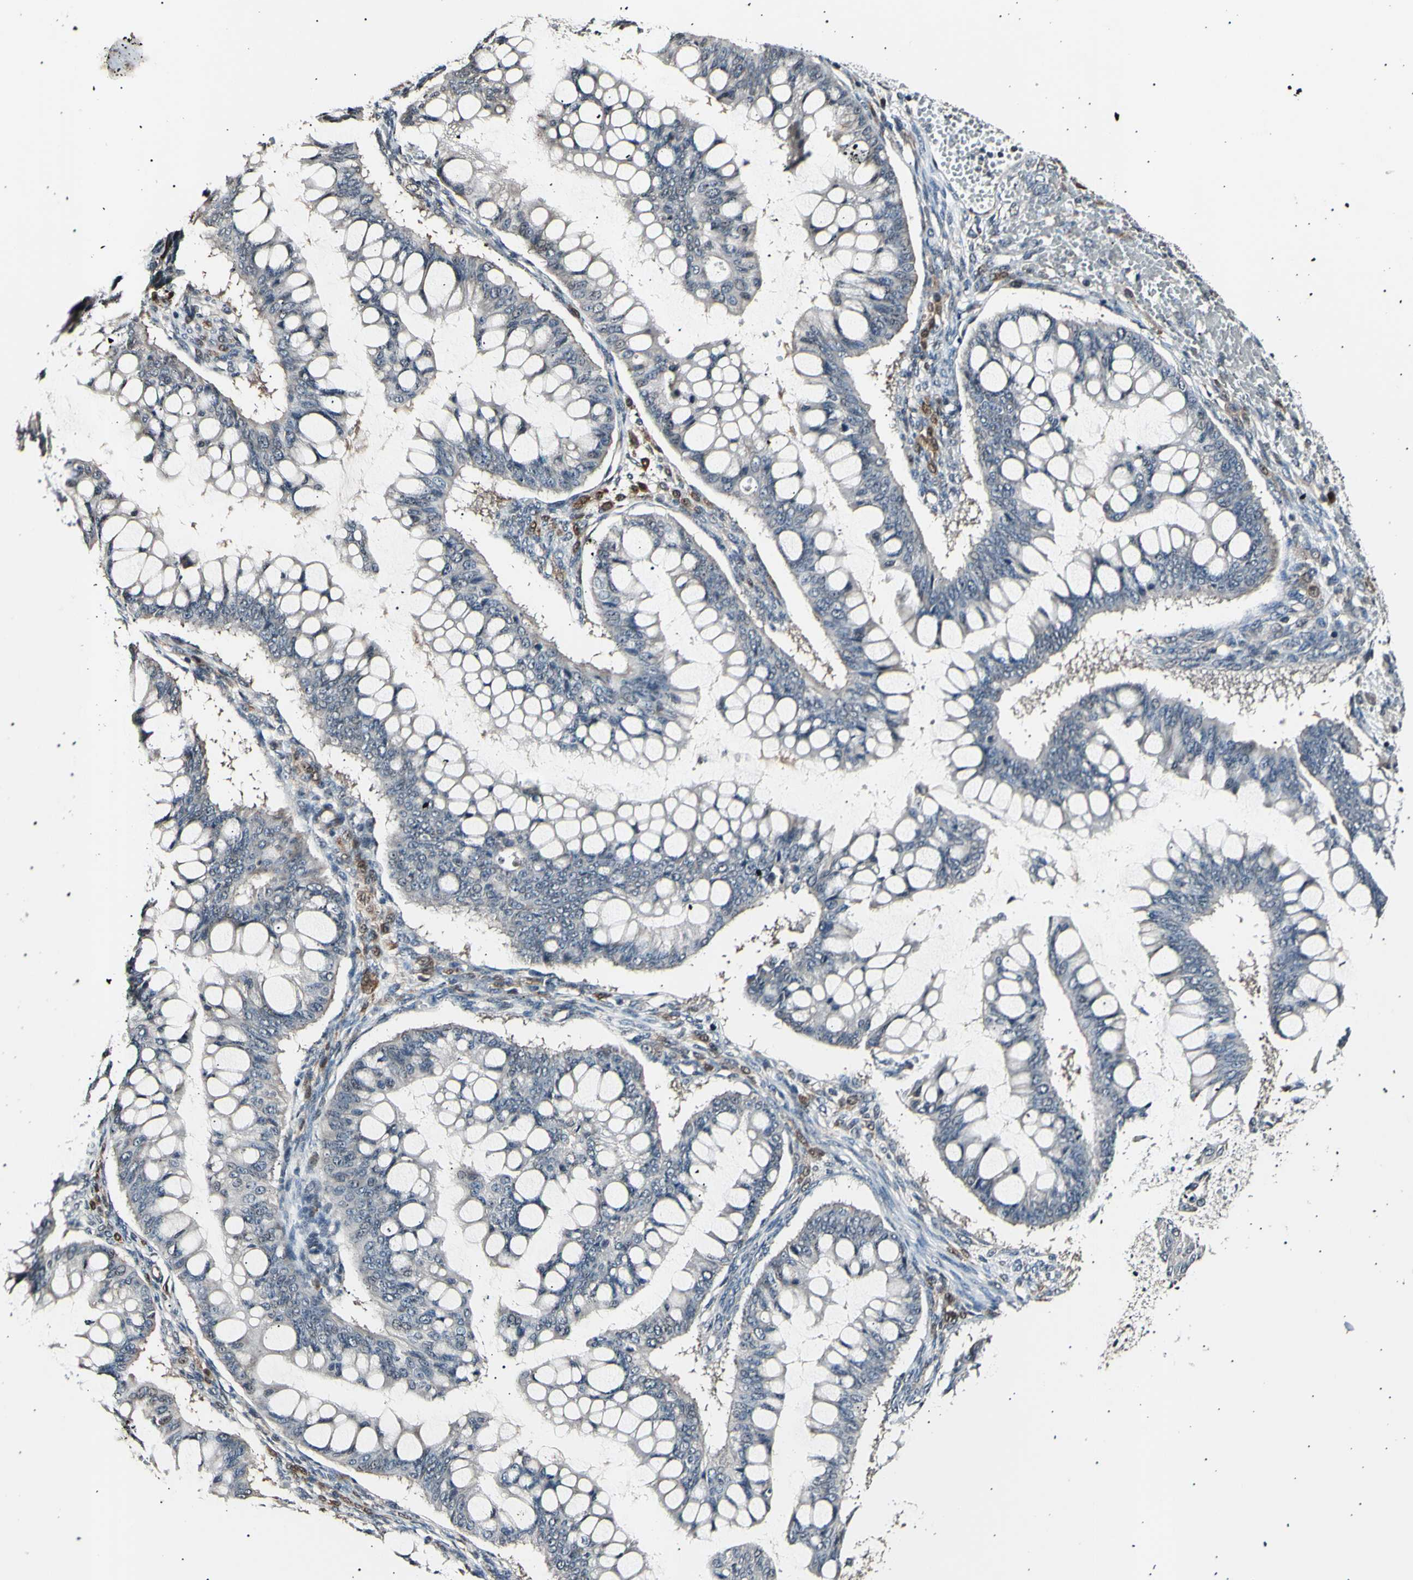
{"staining": {"intensity": "negative", "quantity": "none", "location": "none"}, "tissue": "ovarian cancer", "cell_type": "Tumor cells", "image_type": "cancer", "snomed": [{"axis": "morphology", "description": "Cystadenocarcinoma, mucinous, NOS"}, {"axis": "topography", "description": "Ovary"}], "caption": "Human ovarian cancer (mucinous cystadenocarcinoma) stained for a protein using IHC displays no expression in tumor cells.", "gene": "AK1", "patient": {"sex": "female", "age": 73}}